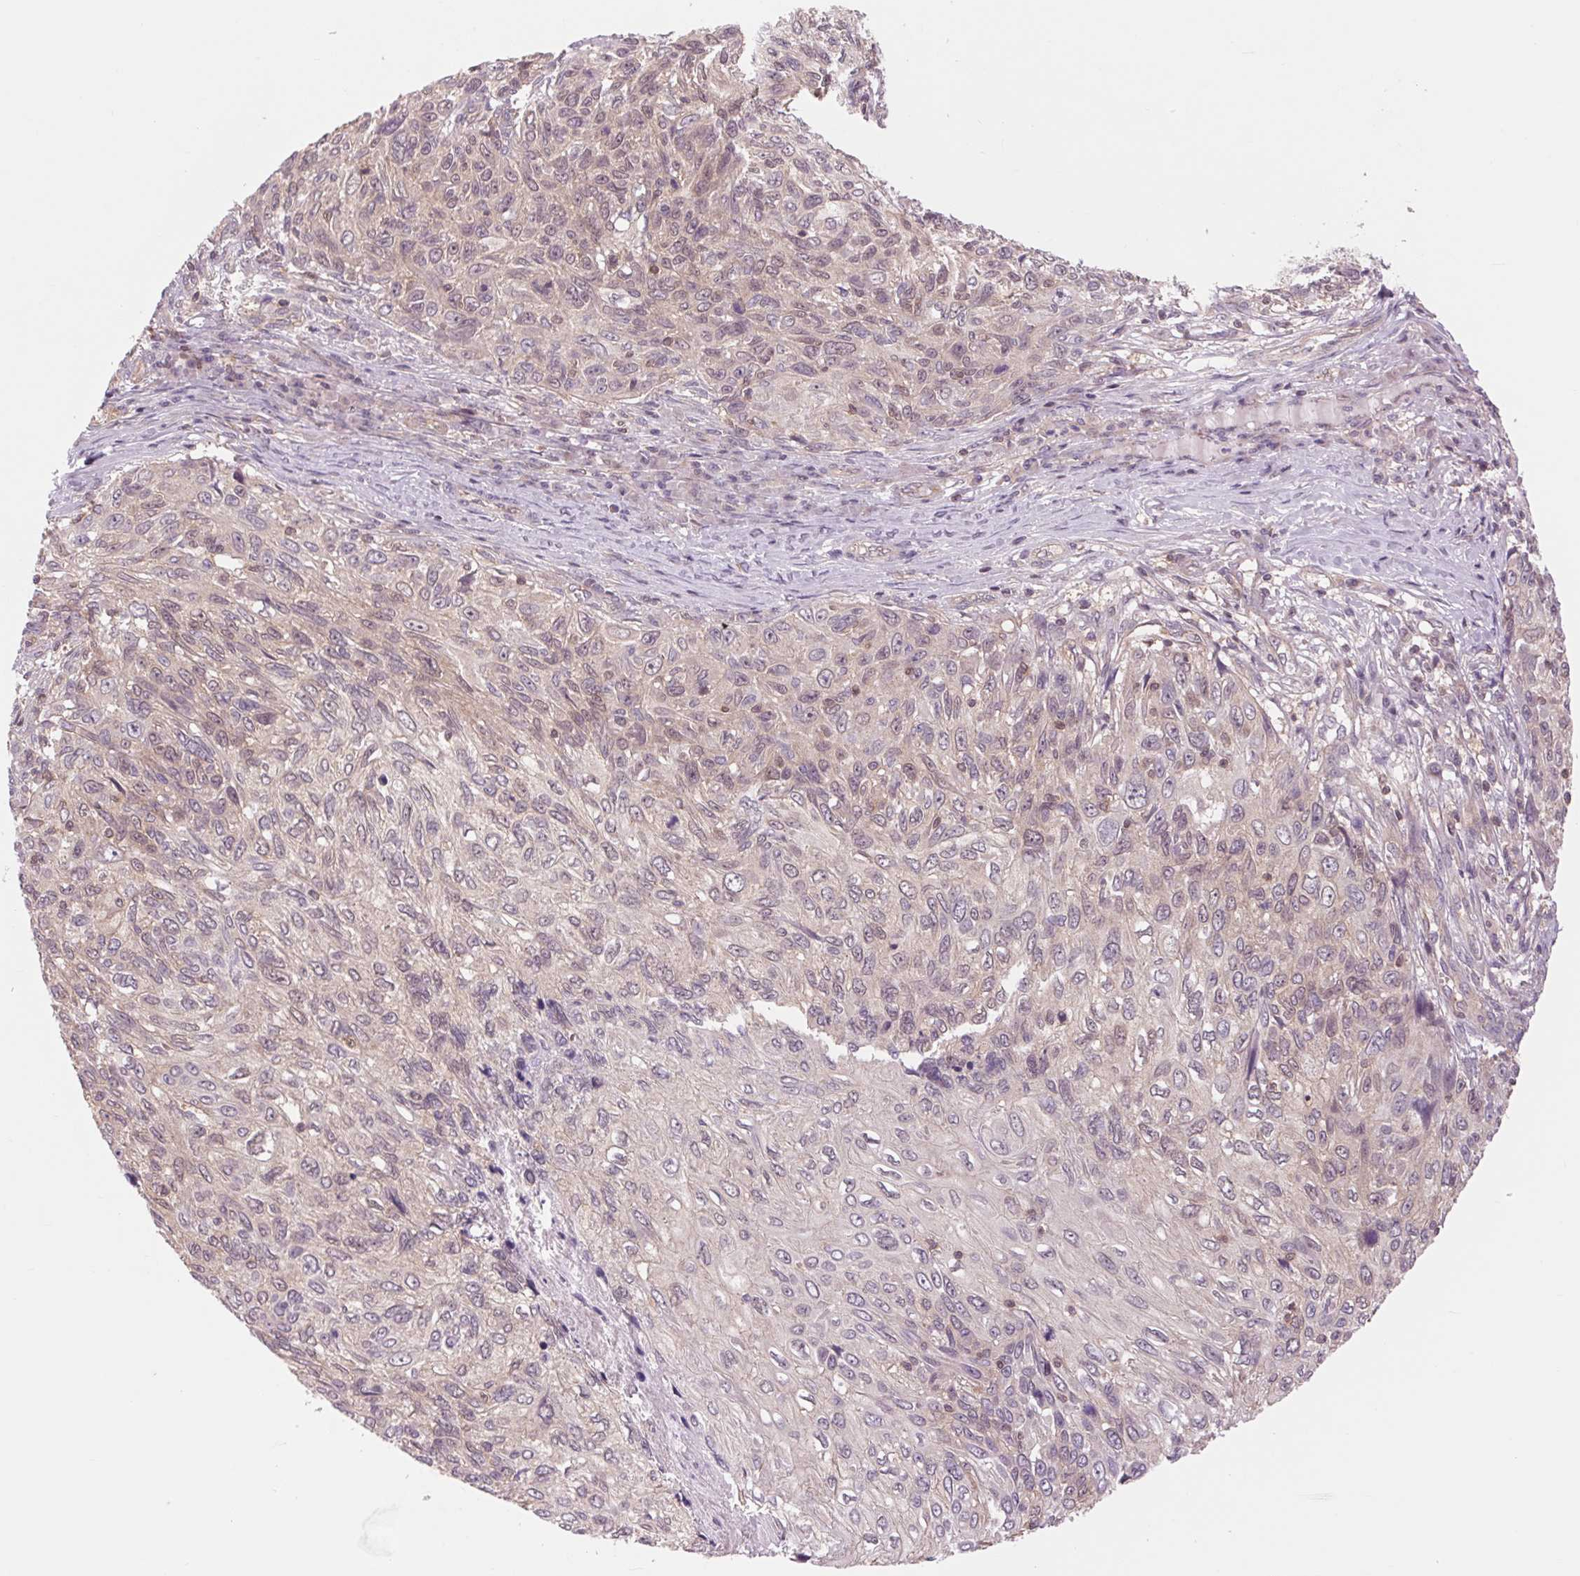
{"staining": {"intensity": "weak", "quantity": "<25%", "location": "cytoplasmic/membranous,nuclear"}, "tissue": "skin cancer", "cell_type": "Tumor cells", "image_type": "cancer", "snomed": [{"axis": "morphology", "description": "Squamous cell carcinoma, NOS"}, {"axis": "topography", "description": "Skin"}], "caption": "There is no significant staining in tumor cells of skin cancer.", "gene": "SH3RF2", "patient": {"sex": "male", "age": 92}}